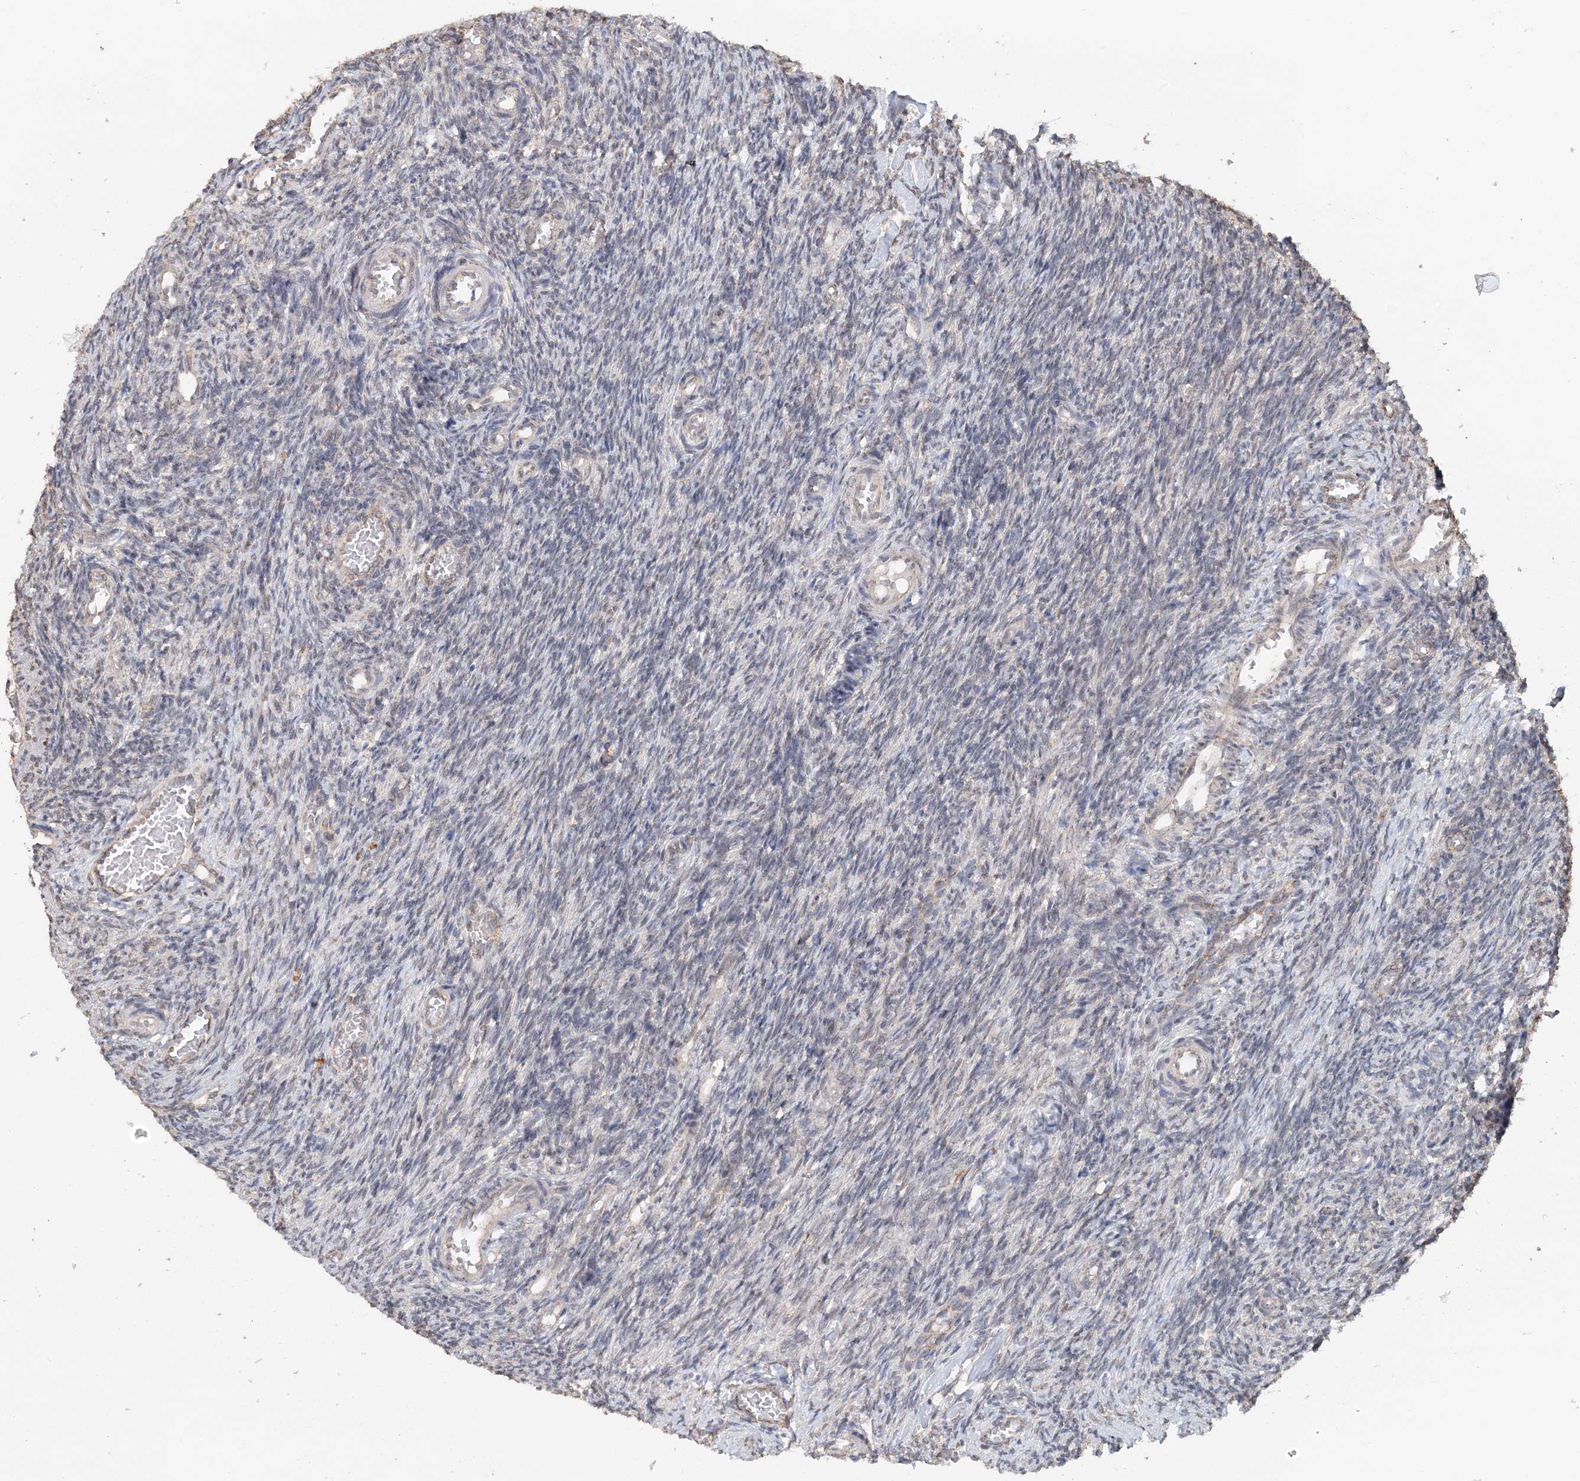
{"staining": {"intensity": "negative", "quantity": "none", "location": "none"}, "tissue": "ovary", "cell_type": "Ovarian stroma cells", "image_type": "normal", "snomed": [{"axis": "morphology", "description": "Normal tissue, NOS"}, {"axis": "topography", "description": "Ovary"}], "caption": "Ovarian stroma cells are negative for brown protein staining in normal ovary. The staining is performed using DAB (3,3'-diaminobenzidine) brown chromogen with nuclei counter-stained in using hematoxylin.", "gene": "FBXO38", "patient": {"sex": "female", "age": 27}}